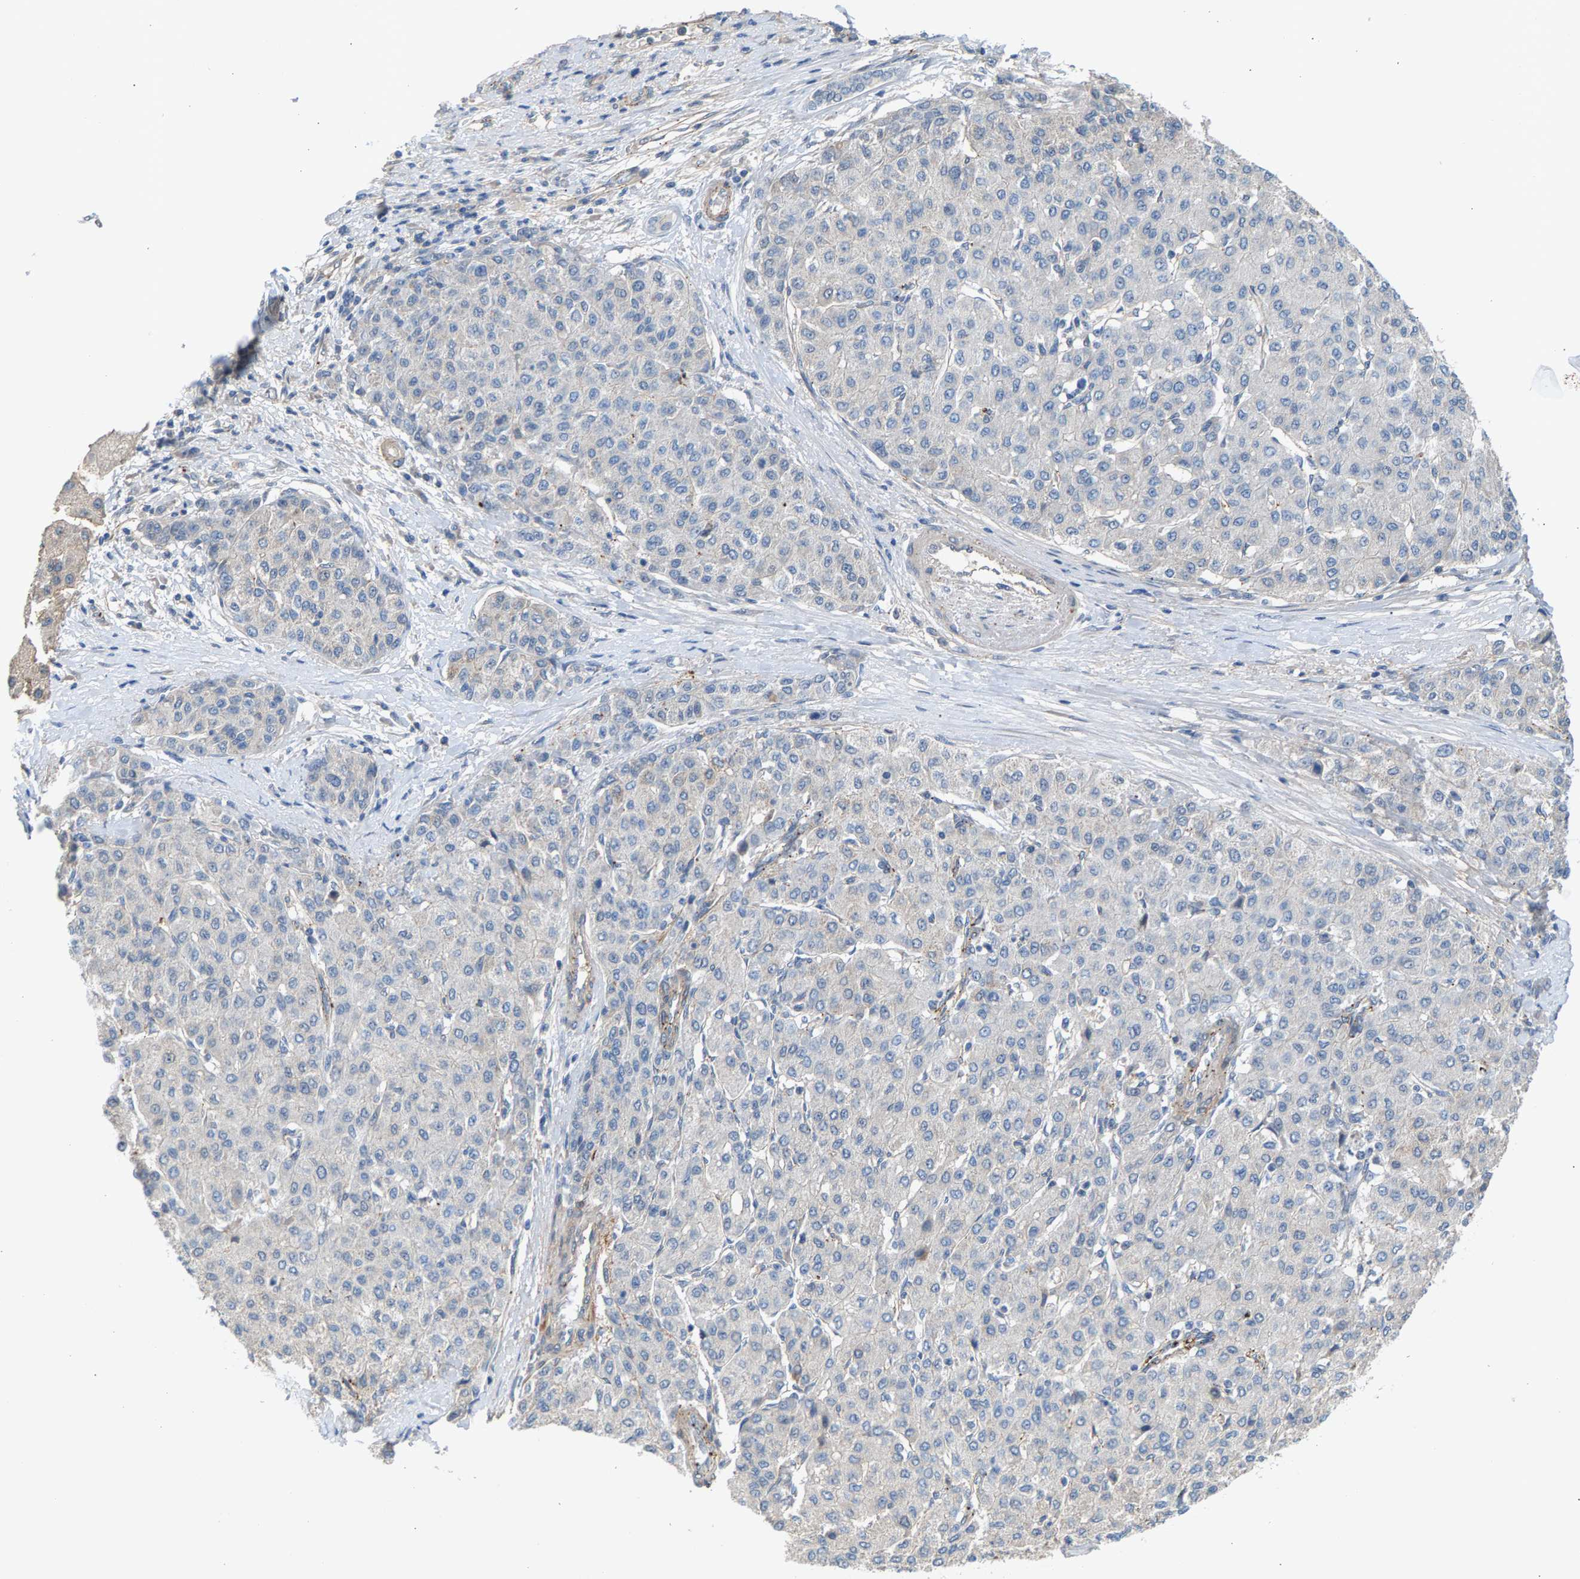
{"staining": {"intensity": "negative", "quantity": "none", "location": "none"}, "tissue": "liver cancer", "cell_type": "Tumor cells", "image_type": "cancer", "snomed": [{"axis": "morphology", "description": "Carcinoma, Hepatocellular, NOS"}, {"axis": "topography", "description": "Liver"}], "caption": "Liver cancer (hepatocellular carcinoma) was stained to show a protein in brown. There is no significant staining in tumor cells. Nuclei are stained in blue.", "gene": "KRTAP27-1", "patient": {"sex": "male", "age": 65}}